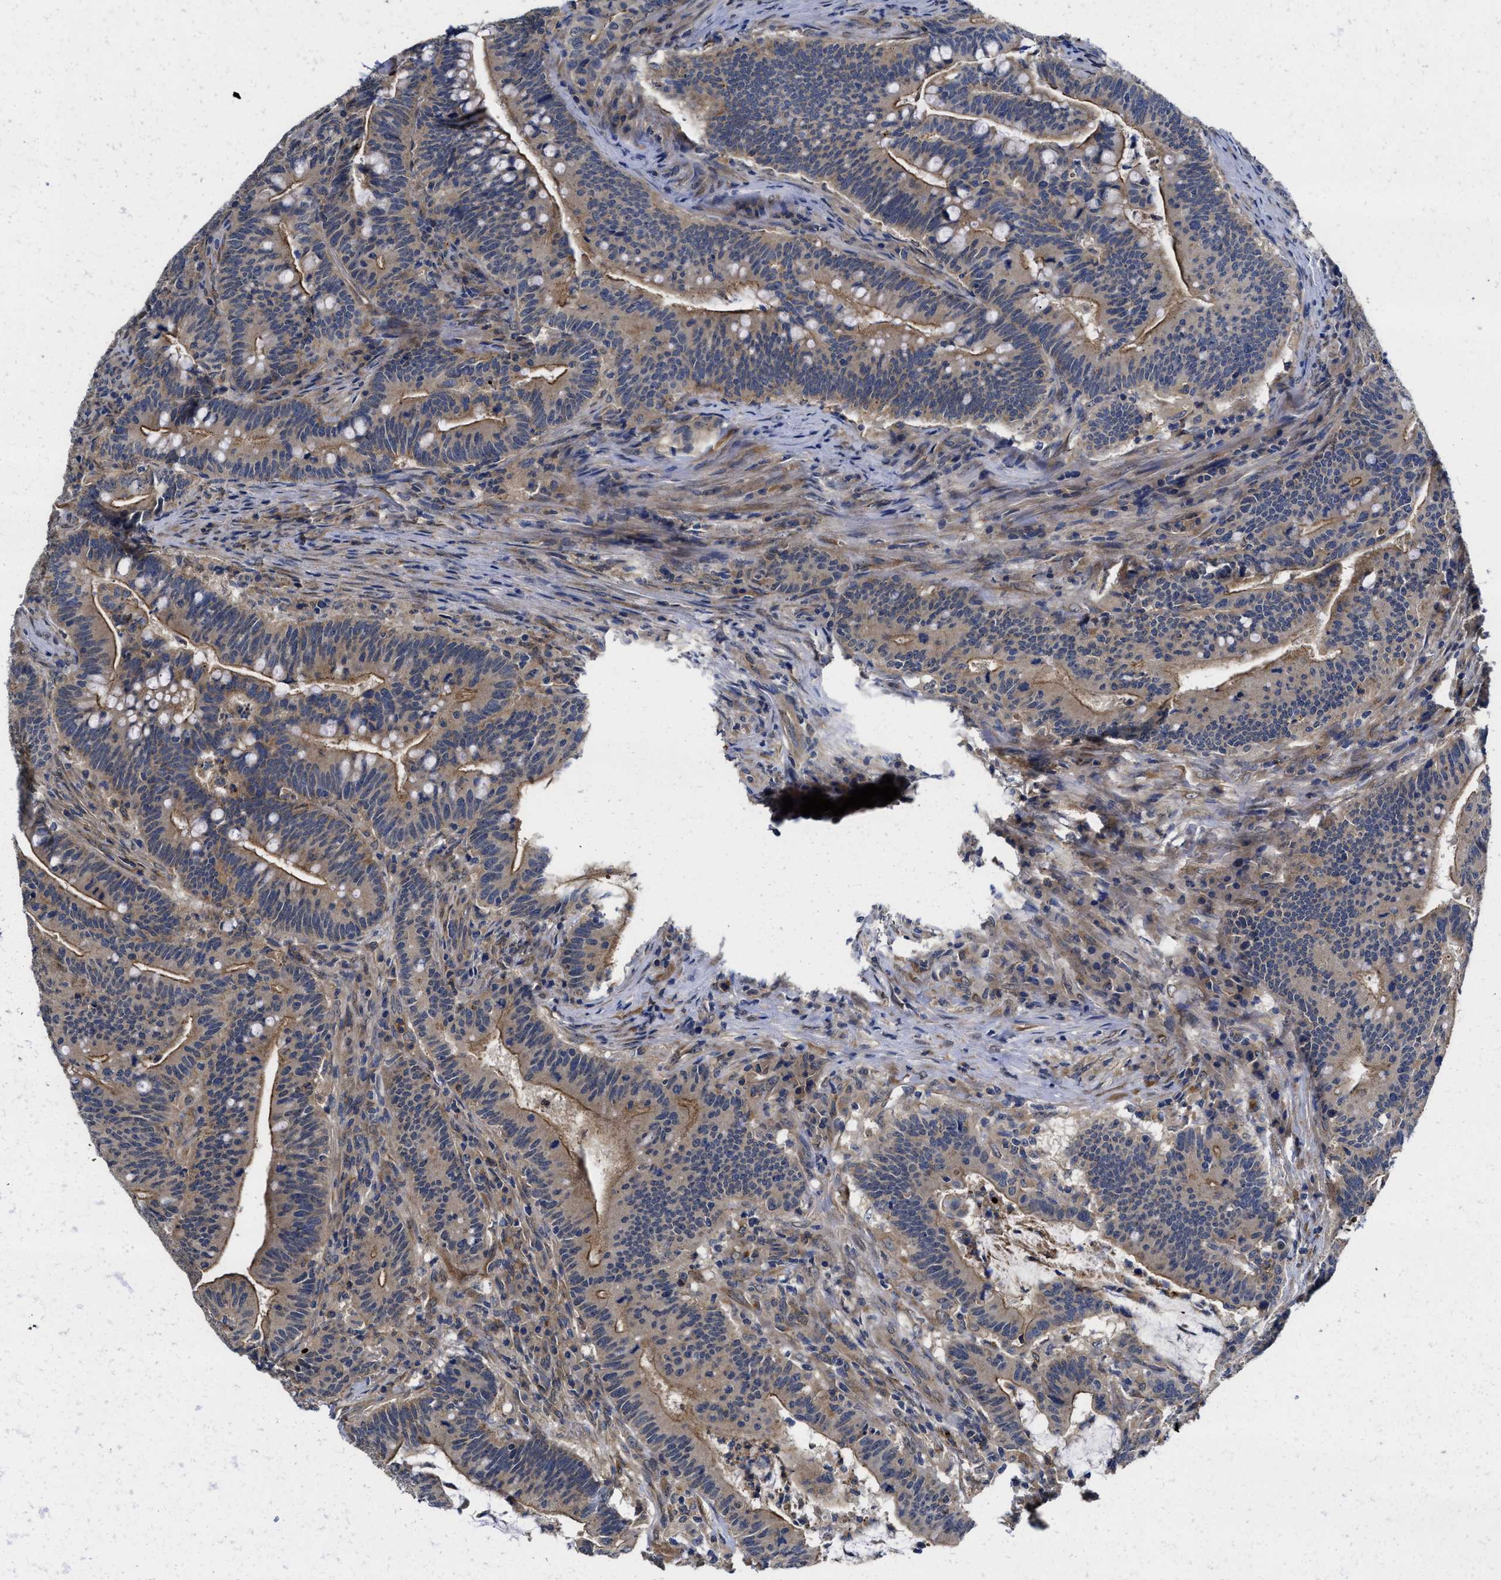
{"staining": {"intensity": "moderate", "quantity": ">75%", "location": "cytoplasmic/membranous"}, "tissue": "colorectal cancer", "cell_type": "Tumor cells", "image_type": "cancer", "snomed": [{"axis": "morphology", "description": "Normal tissue, NOS"}, {"axis": "morphology", "description": "Adenocarcinoma, NOS"}, {"axis": "topography", "description": "Colon"}], "caption": "Protein staining of colorectal adenocarcinoma tissue exhibits moderate cytoplasmic/membranous positivity in about >75% of tumor cells.", "gene": "PKD2", "patient": {"sex": "female", "age": 66}}